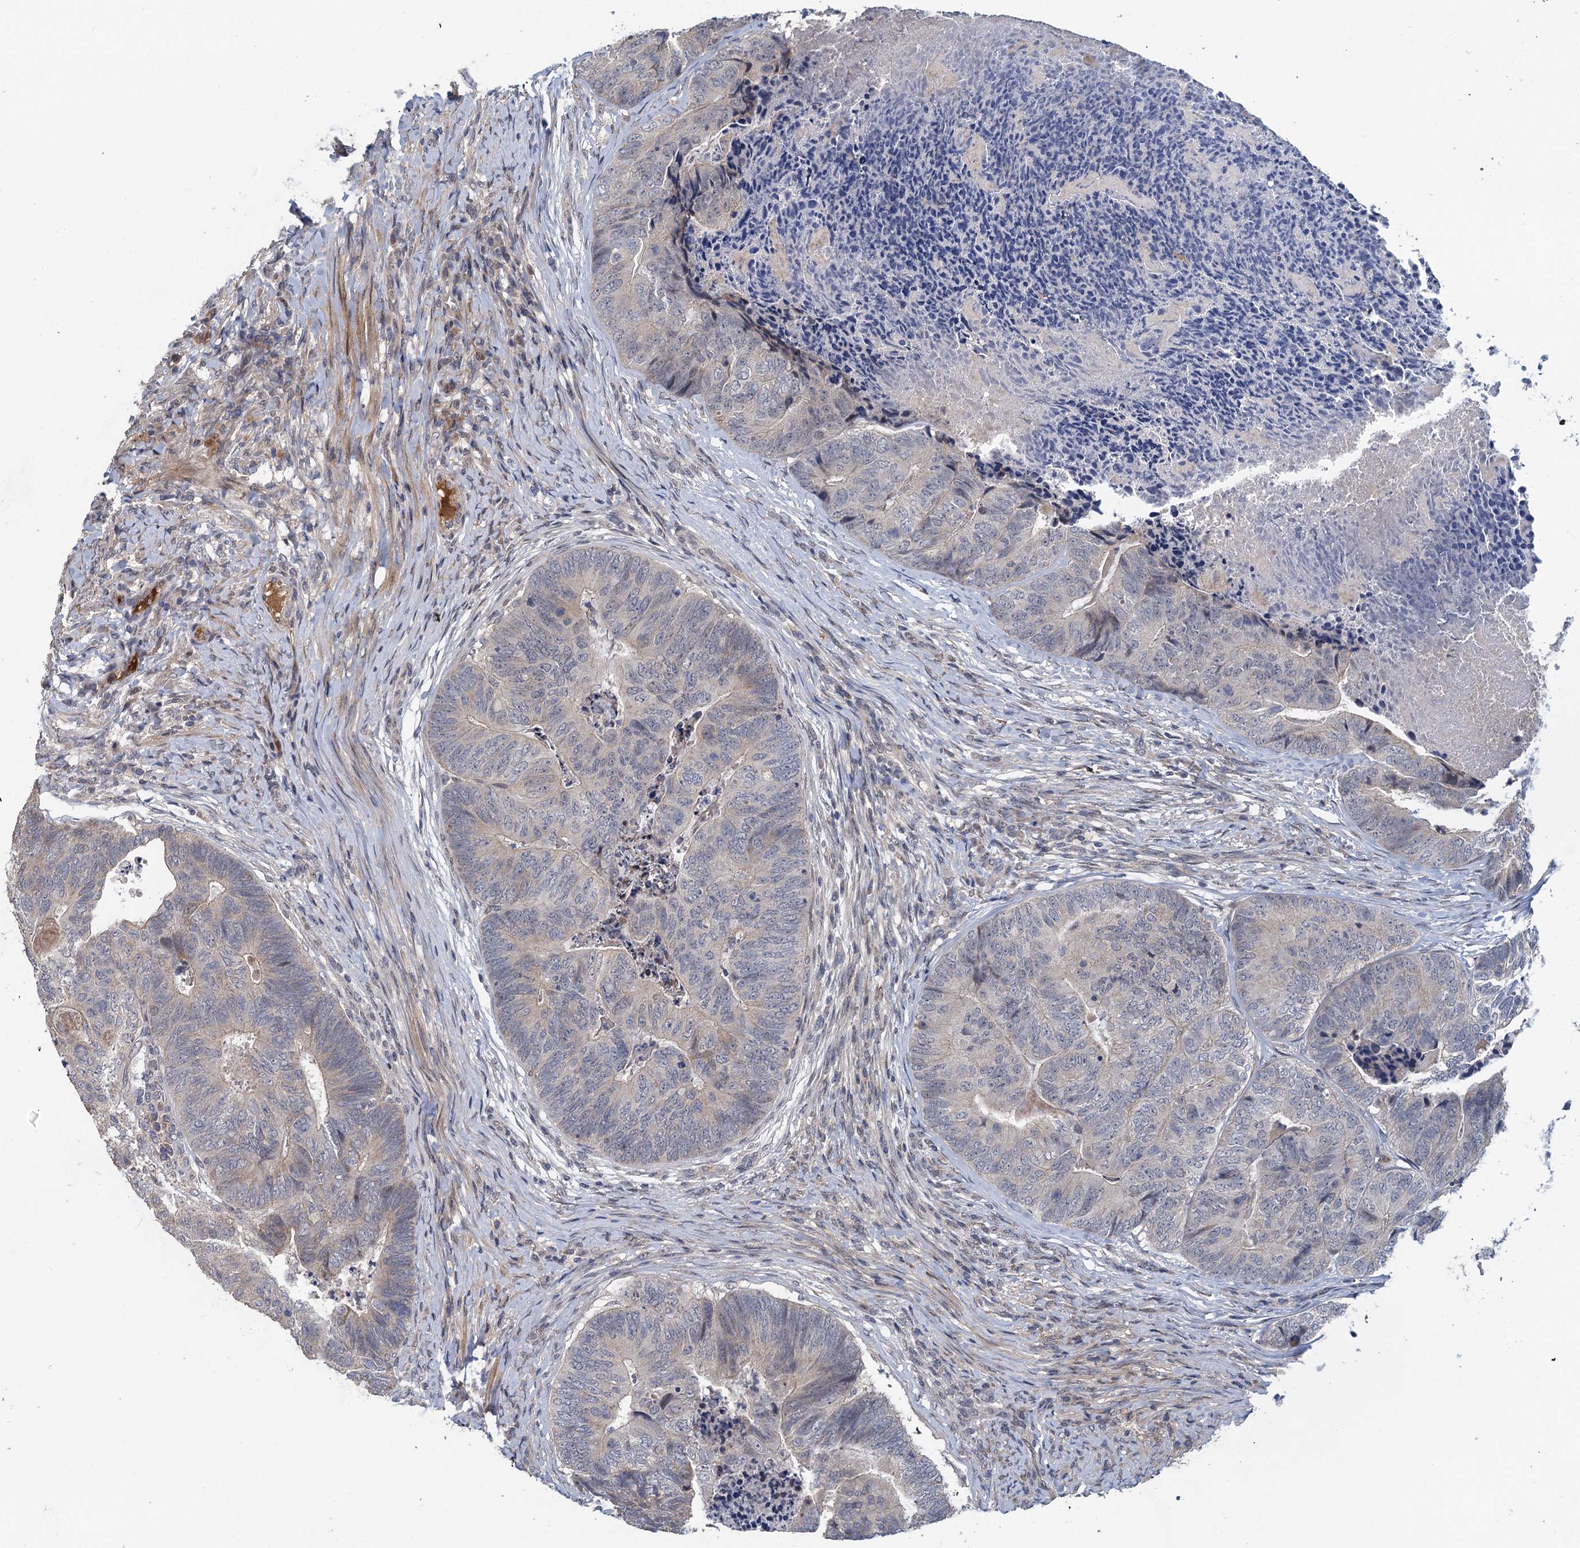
{"staining": {"intensity": "negative", "quantity": "none", "location": "none"}, "tissue": "colorectal cancer", "cell_type": "Tumor cells", "image_type": "cancer", "snomed": [{"axis": "morphology", "description": "Adenocarcinoma, NOS"}, {"axis": "topography", "description": "Colon"}], "caption": "Tumor cells are negative for protein expression in human adenocarcinoma (colorectal).", "gene": "MDM1", "patient": {"sex": "female", "age": 67}}